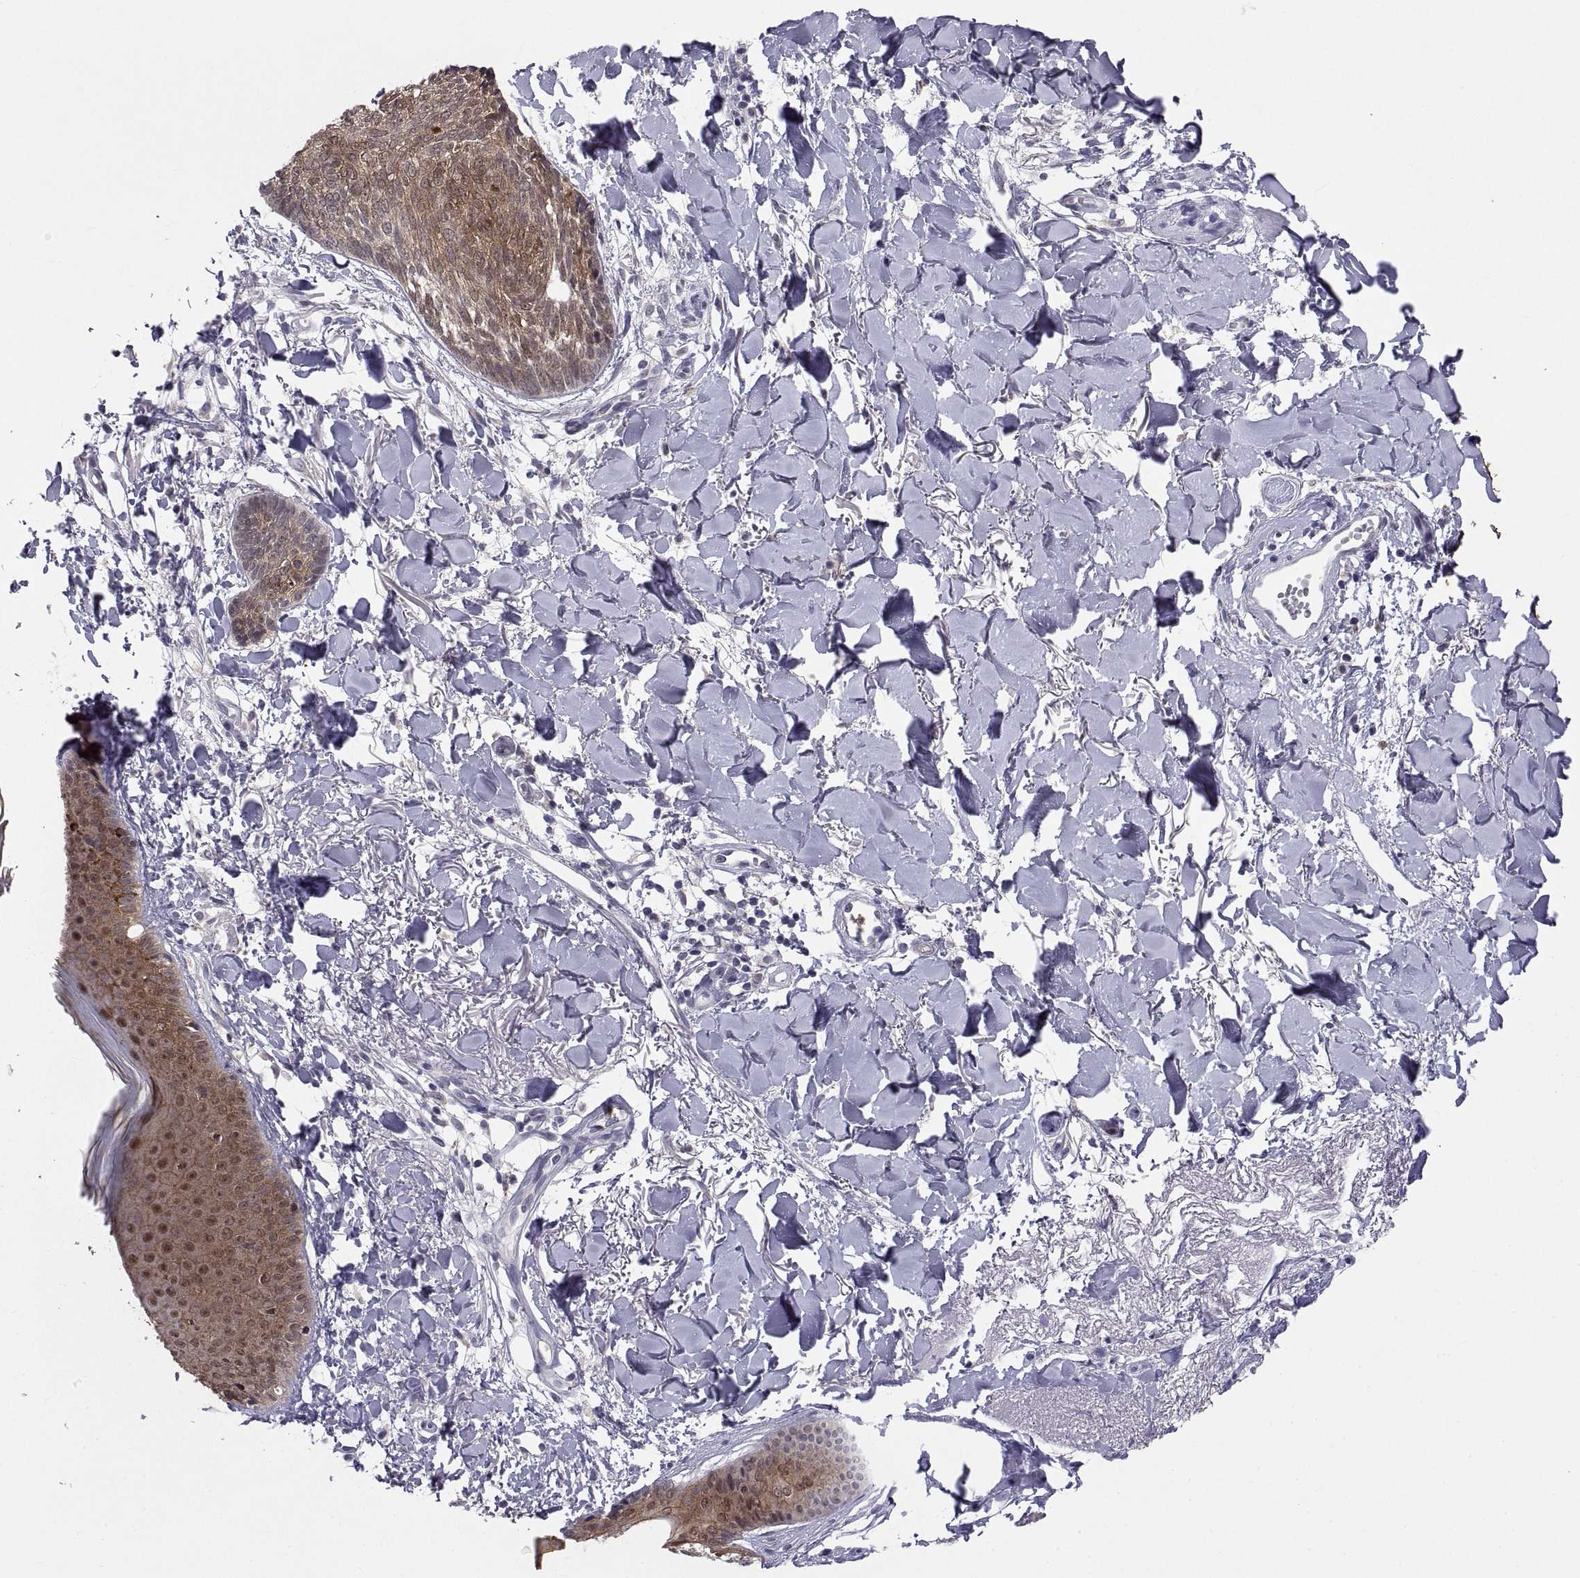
{"staining": {"intensity": "strong", "quantity": ">75%", "location": "cytoplasmic/membranous"}, "tissue": "skin cancer", "cell_type": "Tumor cells", "image_type": "cancer", "snomed": [{"axis": "morphology", "description": "Normal tissue, NOS"}, {"axis": "morphology", "description": "Basal cell carcinoma"}, {"axis": "topography", "description": "Skin"}], "caption": "Skin basal cell carcinoma tissue reveals strong cytoplasmic/membranous staining in approximately >75% of tumor cells", "gene": "PKP1", "patient": {"sex": "male", "age": 84}}